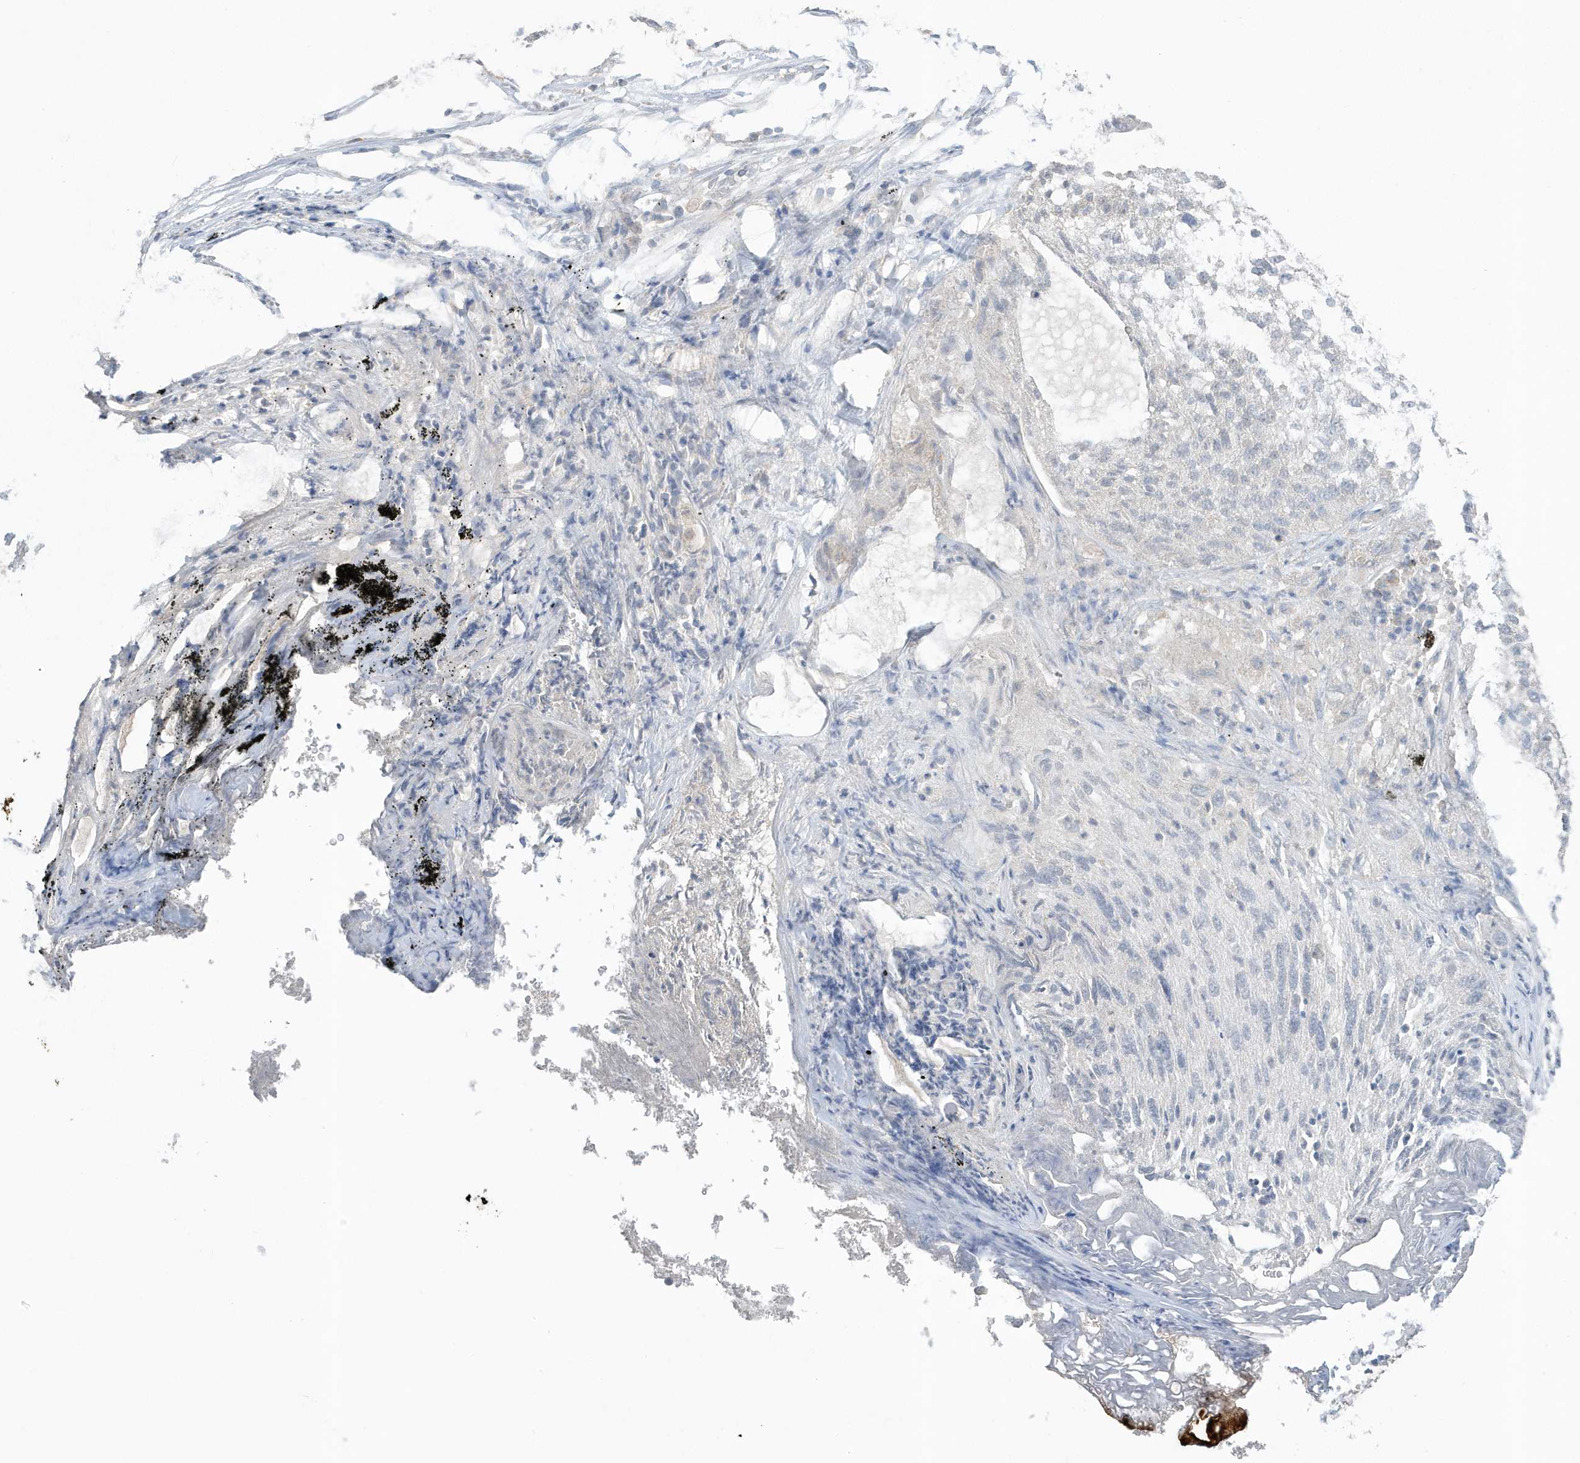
{"staining": {"intensity": "negative", "quantity": "none", "location": "none"}, "tissue": "lung cancer", "cell_type": "Tumor cells", "image_type": "cancer", "snomed": [{"axis": "morphology", "description": "Inflammation, NOS"}, {"axis": "morphology", "description": "Squamous cell carcinoma, NOS"}, {"axis": "topography", "description": "Lymph node"}, {"axis": "topography", "description": "Soft tissue"}, {"axis": "topography", "description": "Lung"}], "caption": "IHC photomicrograph of neoplastic tissue: lung cancer (squamous cell carcinoma) stained with DAB reveals no significant protein positivity in tumor cells.", "gene": "C1RL", "patient": {"sex": "male", "age": 66}}